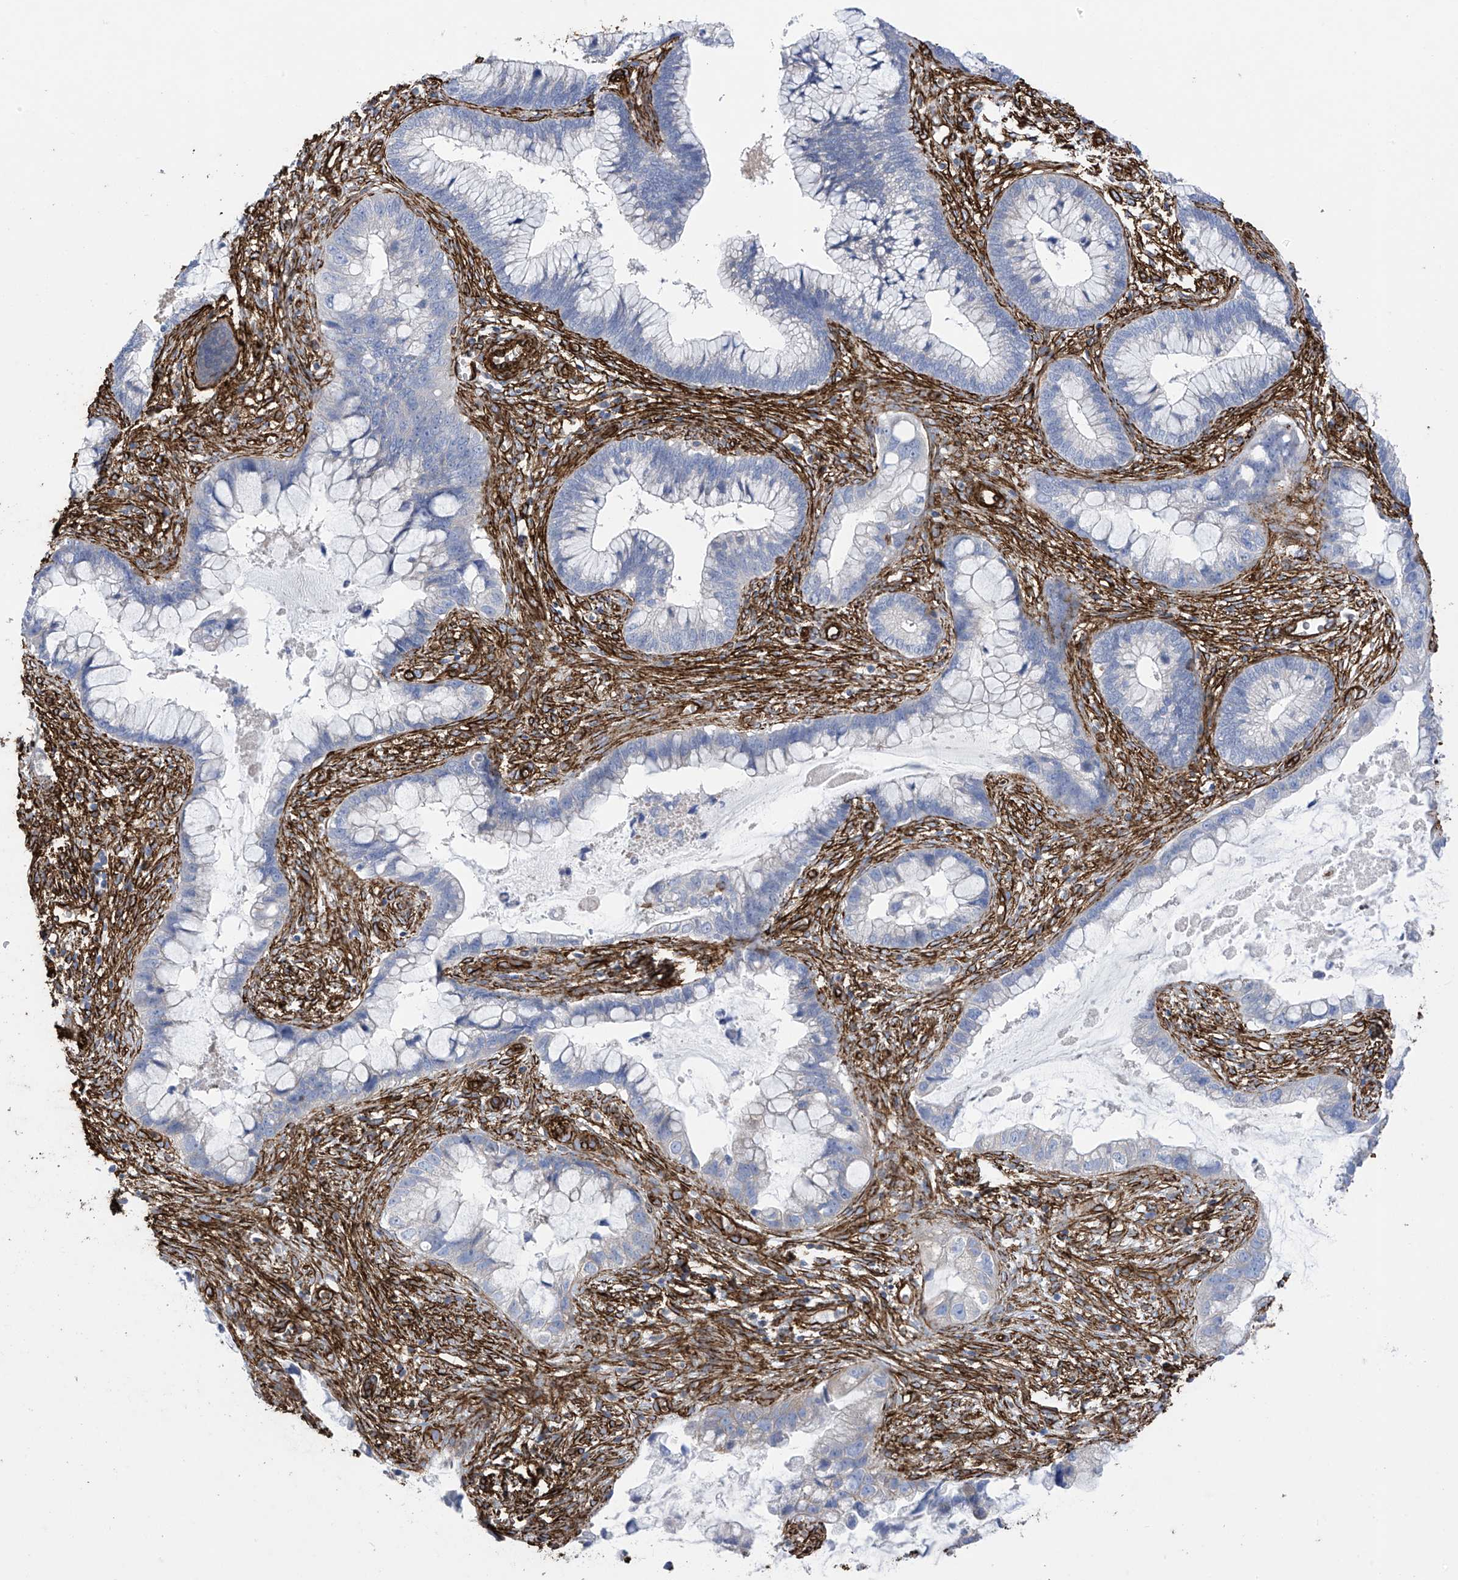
{"staining": {"intensity": "negative", "quantity": "none", "location": "none"}, "tissue": "cervical cancer", "cell_type": "Tumor cells", "image_type": "cancer", "snomed": [{"axis": "morphology", "description": "Adenocarcinoma, NOS"}, {"axis": "topography", "description": "Cervix"}], "caption": "Immunohistochemistry (IHC) photomicrograph of cervical cancer stained for a protein (brown), which reveals no positivity in tumor cells.", "gene": "UBTD1", "patient": {"sex": "female", "age": 44}}